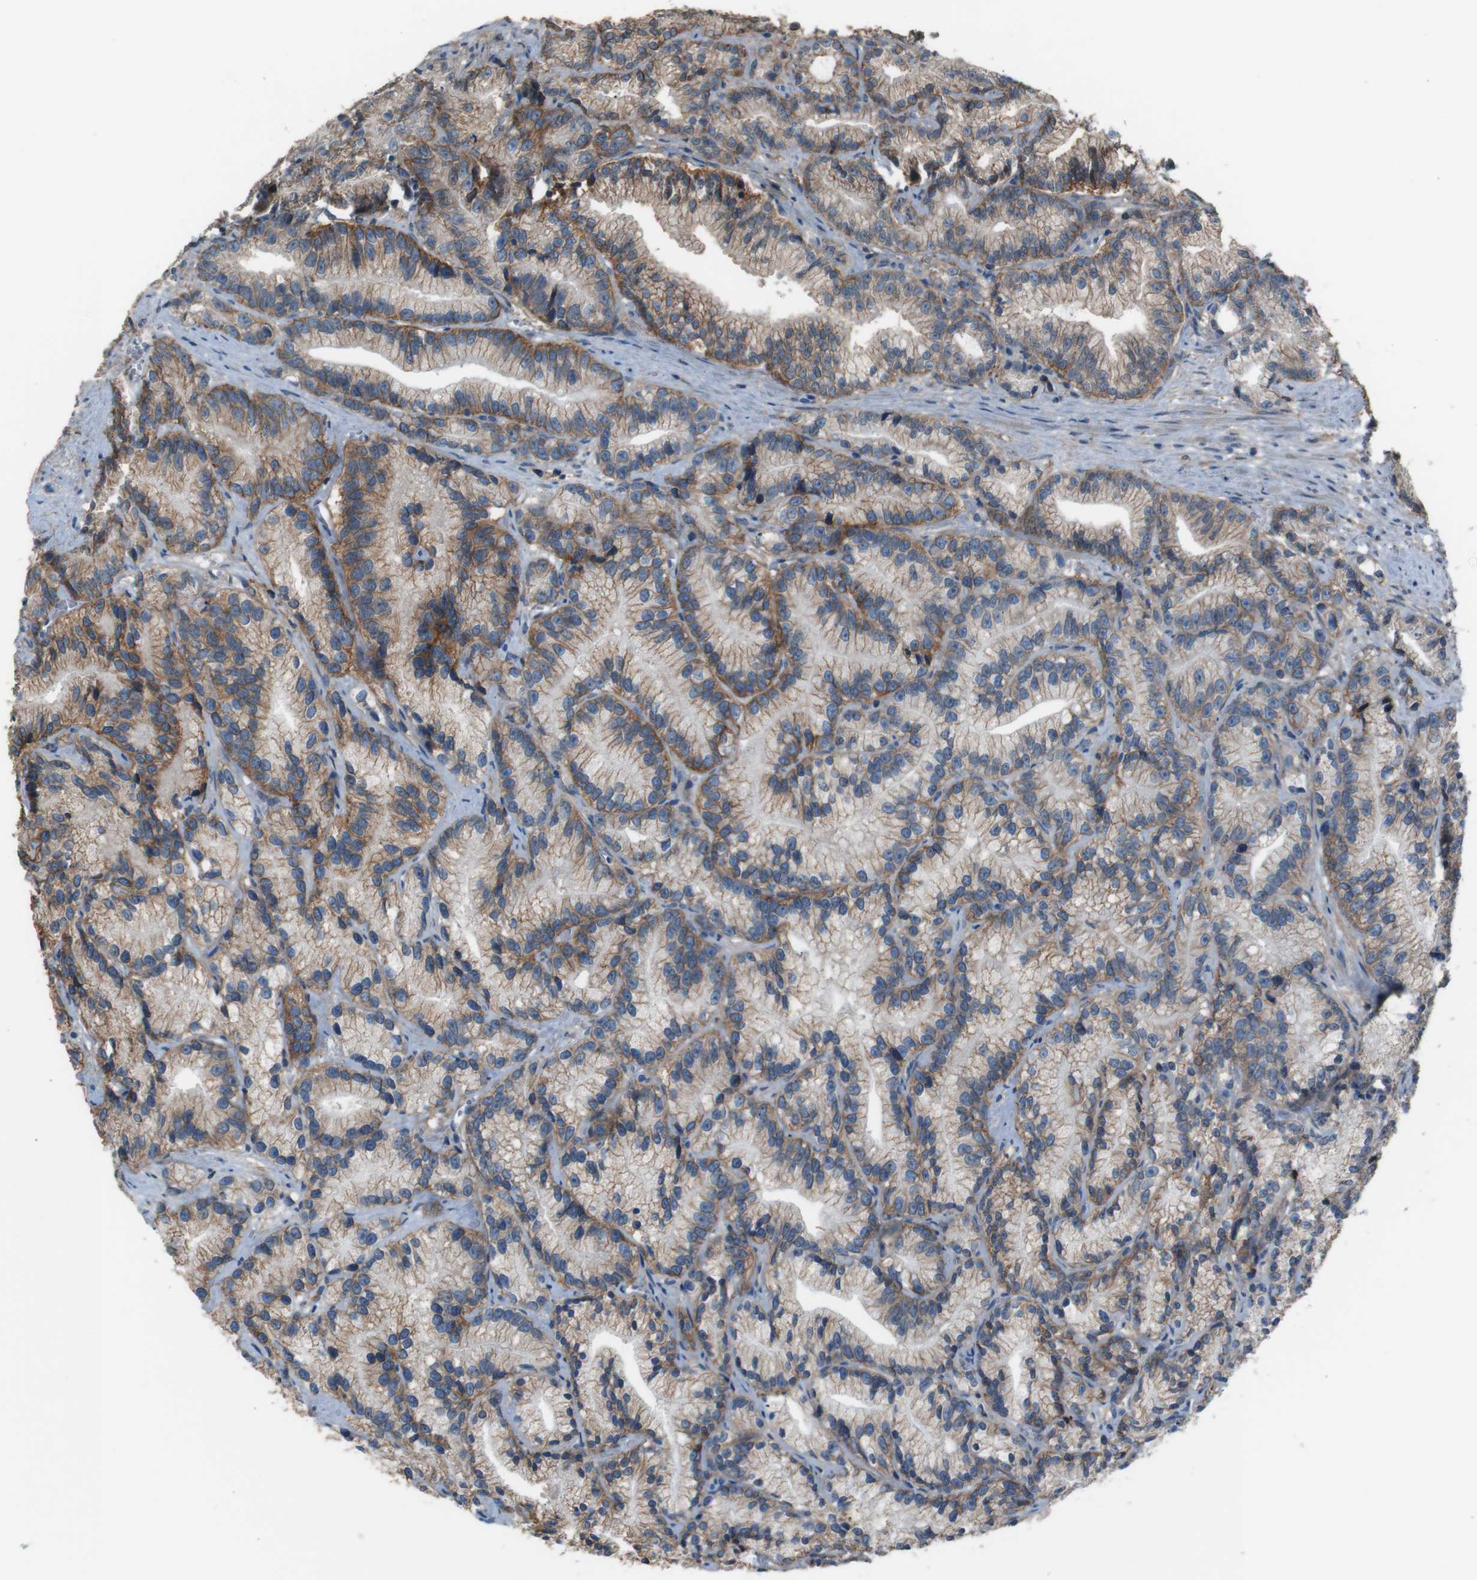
{"staining": {"intensity": "moderate", "quantity": "25%-75%", "location": "cytoplasmic/membranous"}, "tissue": "prostate cancer", "cell_type": "Tumor cells", "image_type": "cancer", "snomed": [{"axis": "morphology", "description": "Adenocarcinoma, Low grade"}, {"axis": "topography", "description": "Prostate"}], "caption": "The histopathology image demonstrates a brown stain indicating the presence of a protein in the cytoplasmic/membranous of tumor cells in prostate cancer.", "gene": "ATP2B1", "patient": {"sex": "male", "age": 89}}